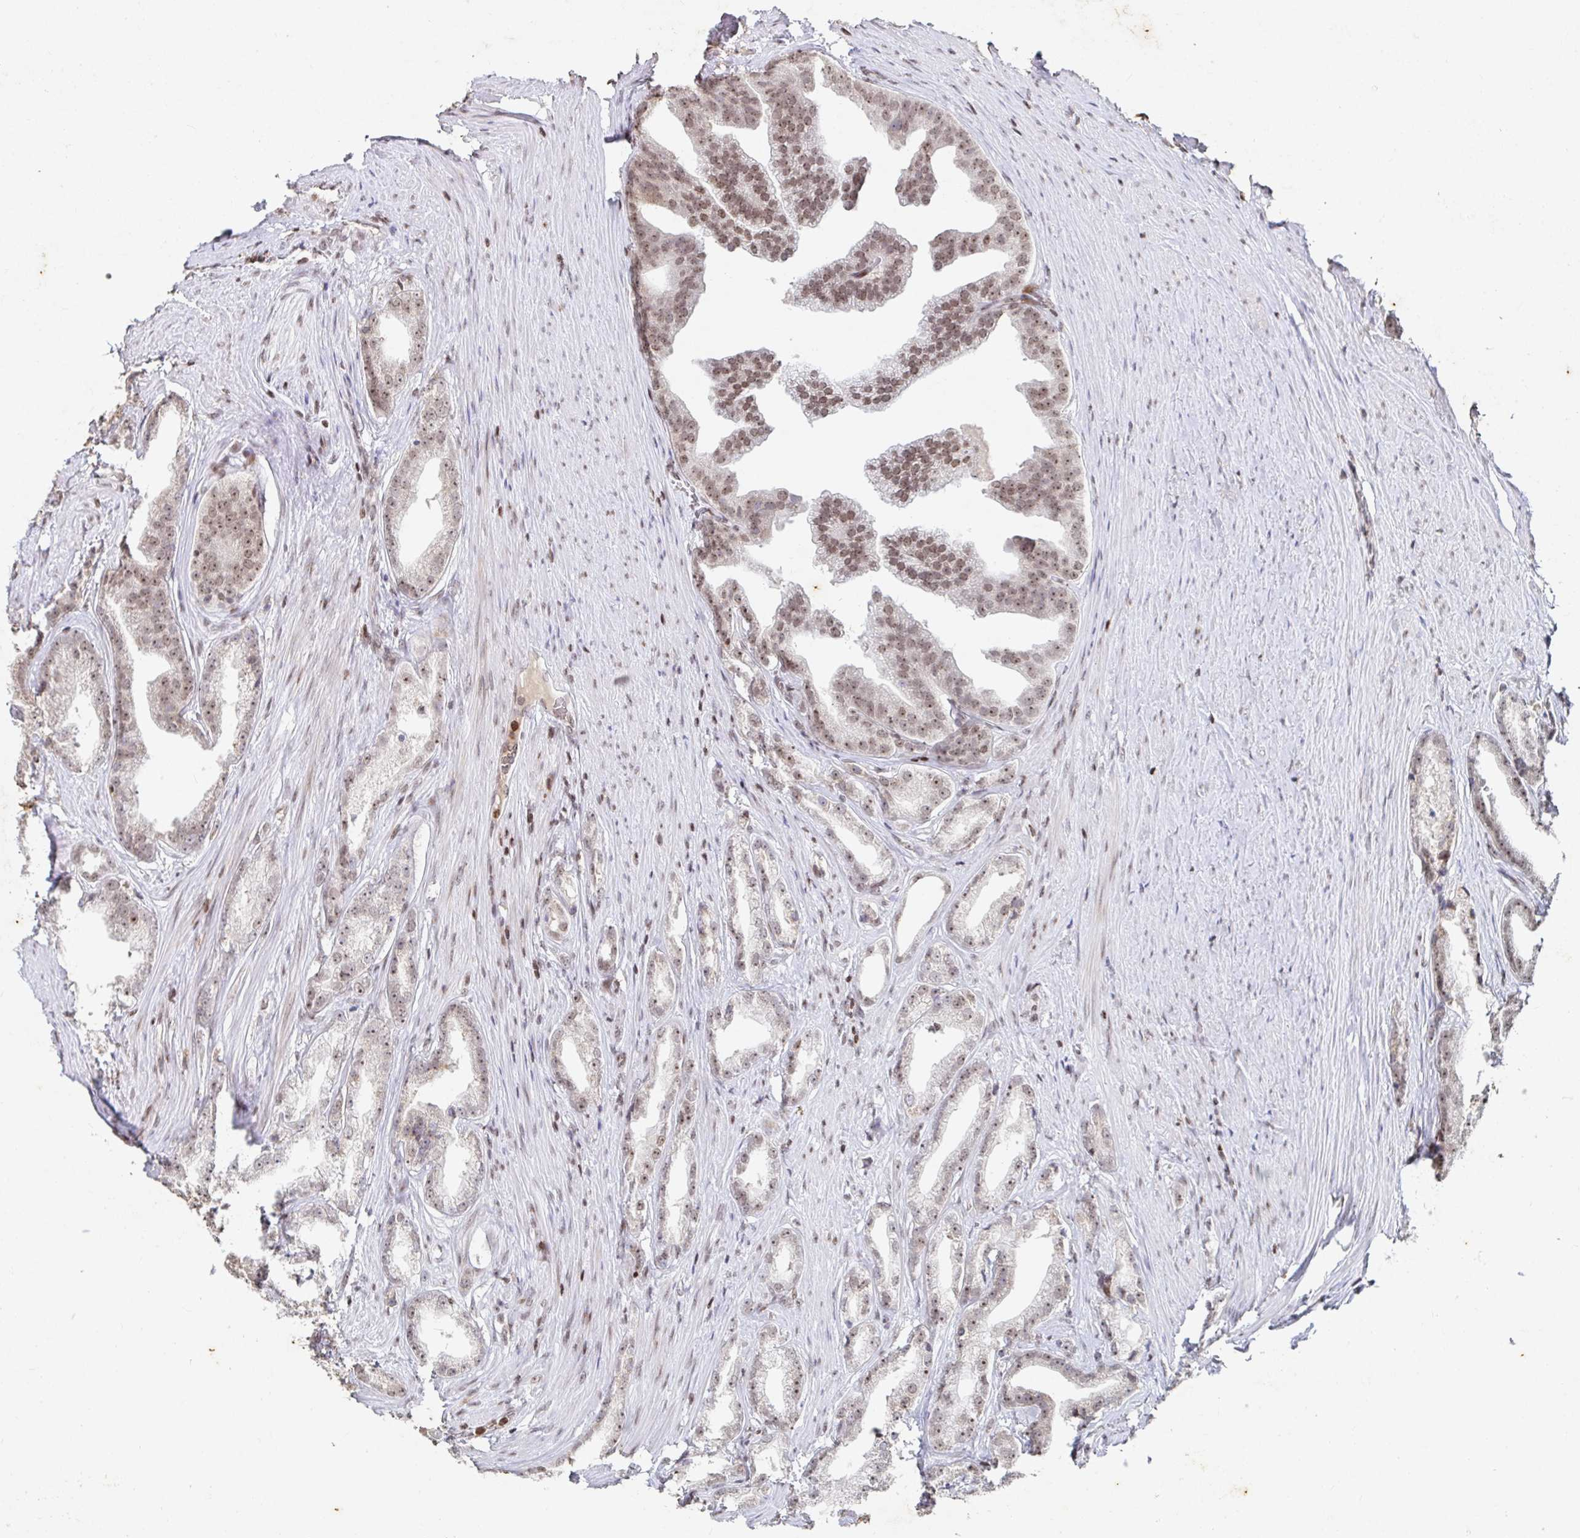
{"staining": {"intensity": "weak", "quantity": ">75%", "location": "nuclear"}, "tissue": "prostate cancer", "cell_type": "Tumor cells", "image_type": "cancer", "snomed": [{"axis": "morphology", "description": "Adenocarcinoma, Low grade"}, {"axis": "topography", "description": "Prostate"}], "caption": "This is a micrograph of immunohistochemistry (IHC) staining of prostate cancer (adenocarcinoma (low-grade)), which shows weak expression in the nuclear of tumor cells.", "gene": "C19orf53", "patient": {"sex": "male", "age": 65}}